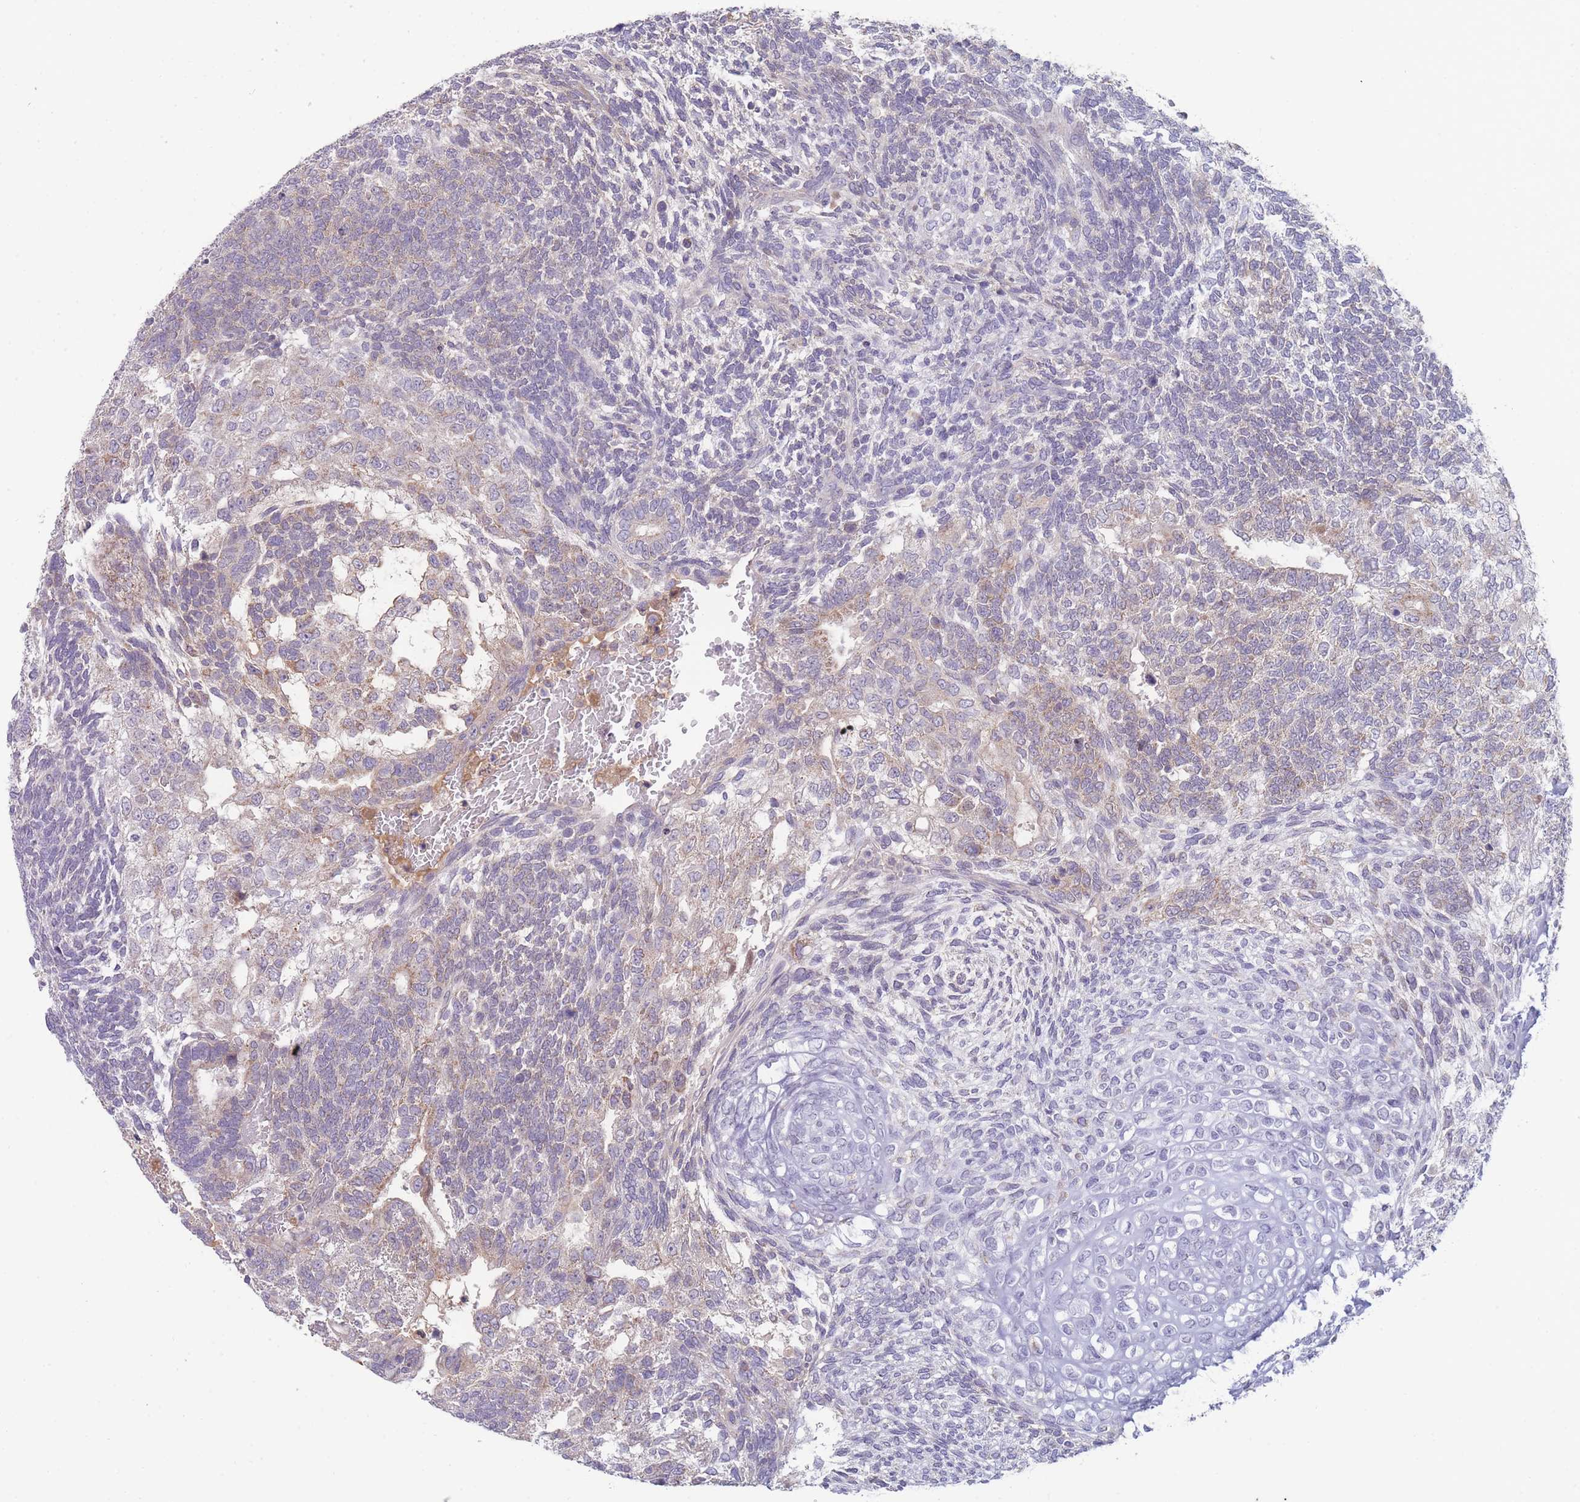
{"staining": {"intensity": "moderate", "quantity": "<25%", "location": "cytoplasmic/membranous"}, "tissue": "testis cancer", "cell_type": "Tumor cells", "image_type": "cancer", "snomed": [{"axis": "morphology", "description": "Carcinoma, Embryonal, NOS"}, {"axis": "topography", "description": "Testis"}], "caption": "Embryonal carcinoma (testis) stained with a protein marker exhibits moderate staining in tumor cells.", "gene": "MRPS14", "patient": {"sex": "male", "age": 23}}